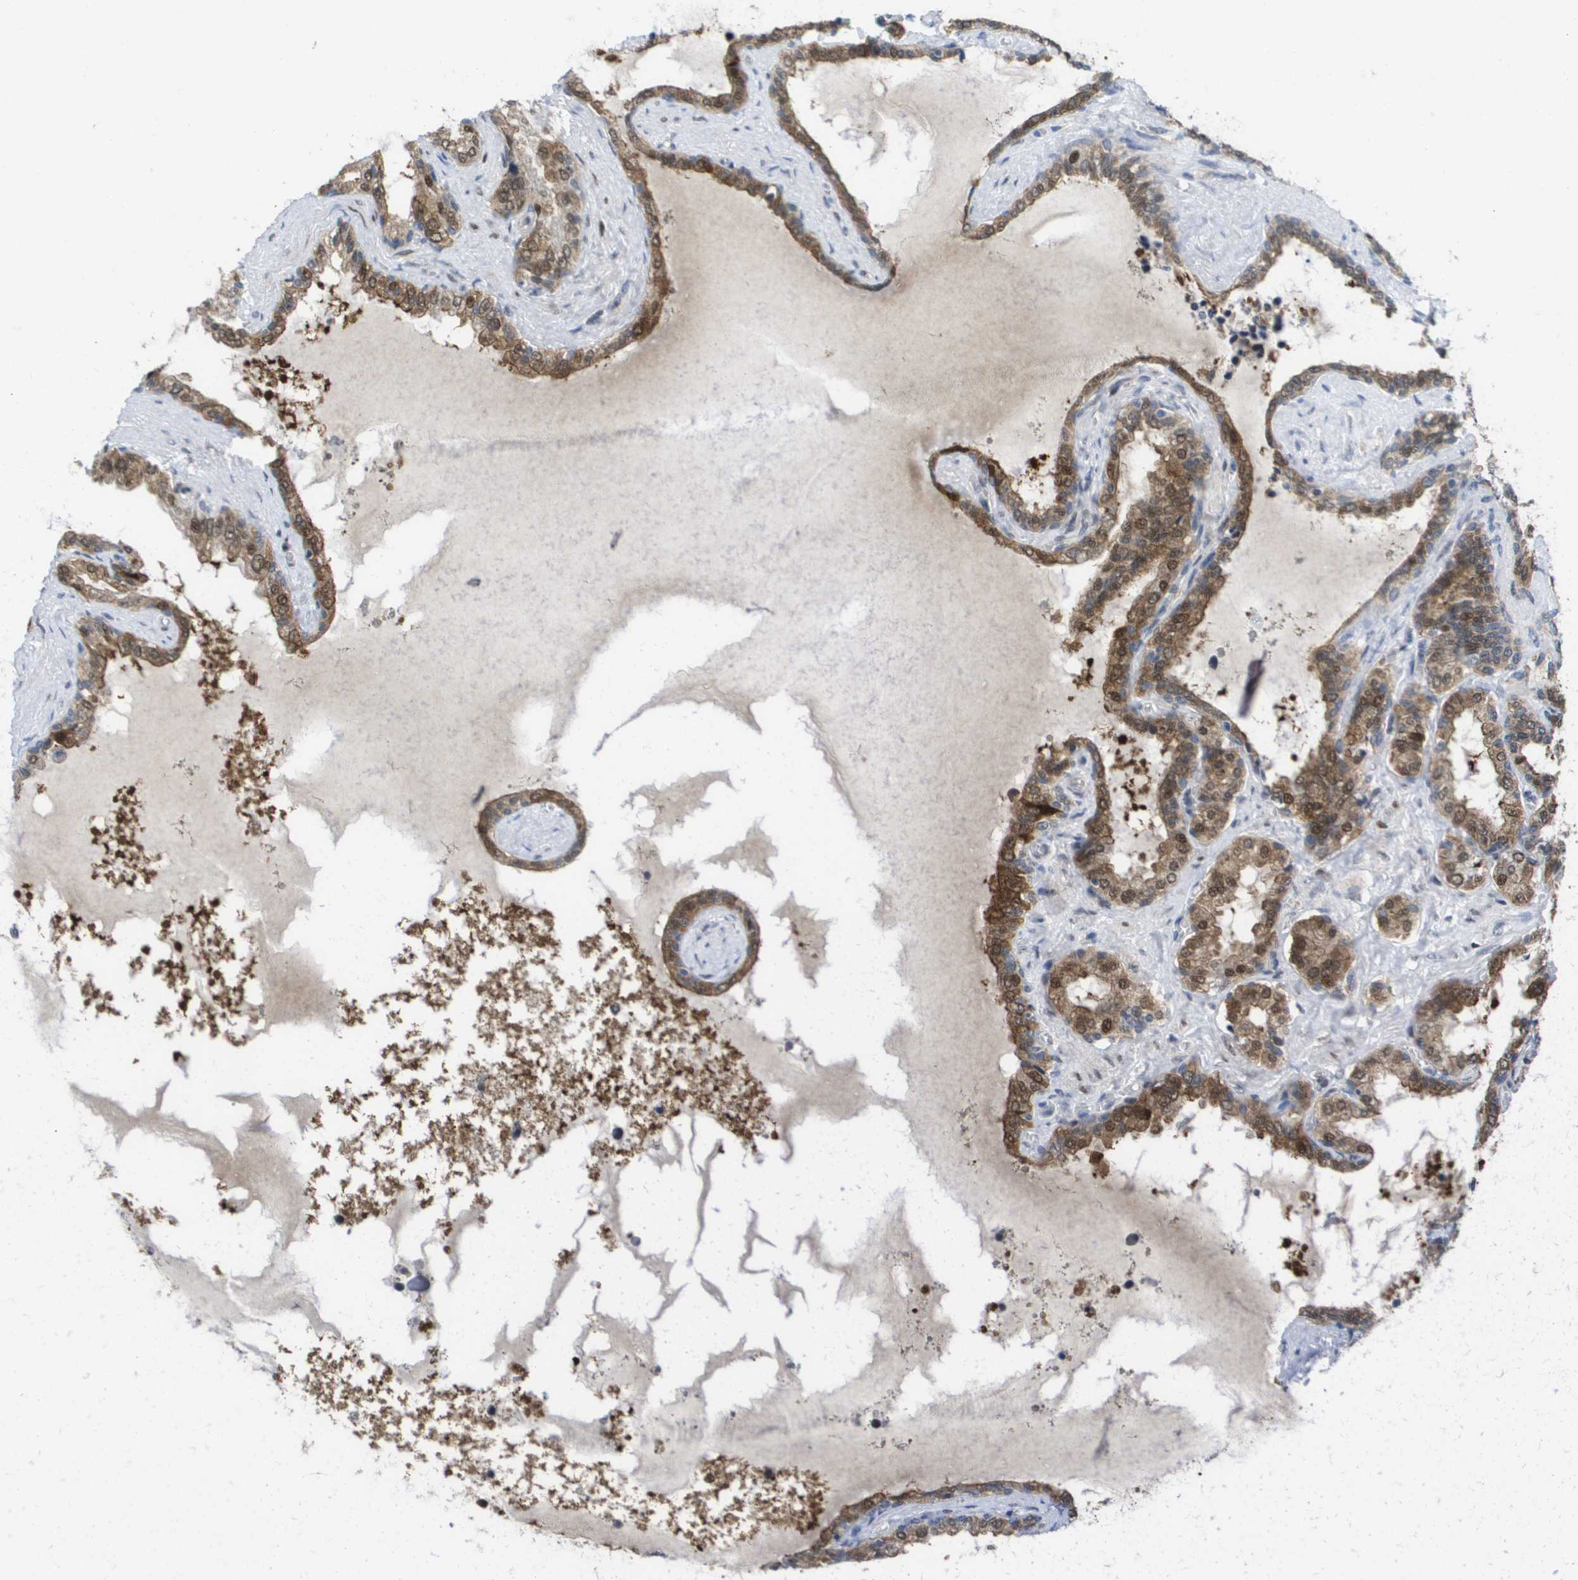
{"staining": {"intensity": "moderate", "quantity": ">75%", "location": "cytoplasmic/membranous,nuclear"}, "tissue": "seminal vesicle", "cell_type": "Glandular cells", "image_type": "normal", "snomed": [{"axis": "morphology", "description": "Normal tissue, NOS"}, {"axis": "topography", "description": "Seminal veicle"}], "caption": "Brown immunohistochemical staining in unremarkable human seminal vesicle demonstrates moderate cytoplasmic/membranous,nuclear positivity in approximately >75% of glandular cells.", "gene": "FKBP4", "patient": {"sex": "male", "age": 46}}